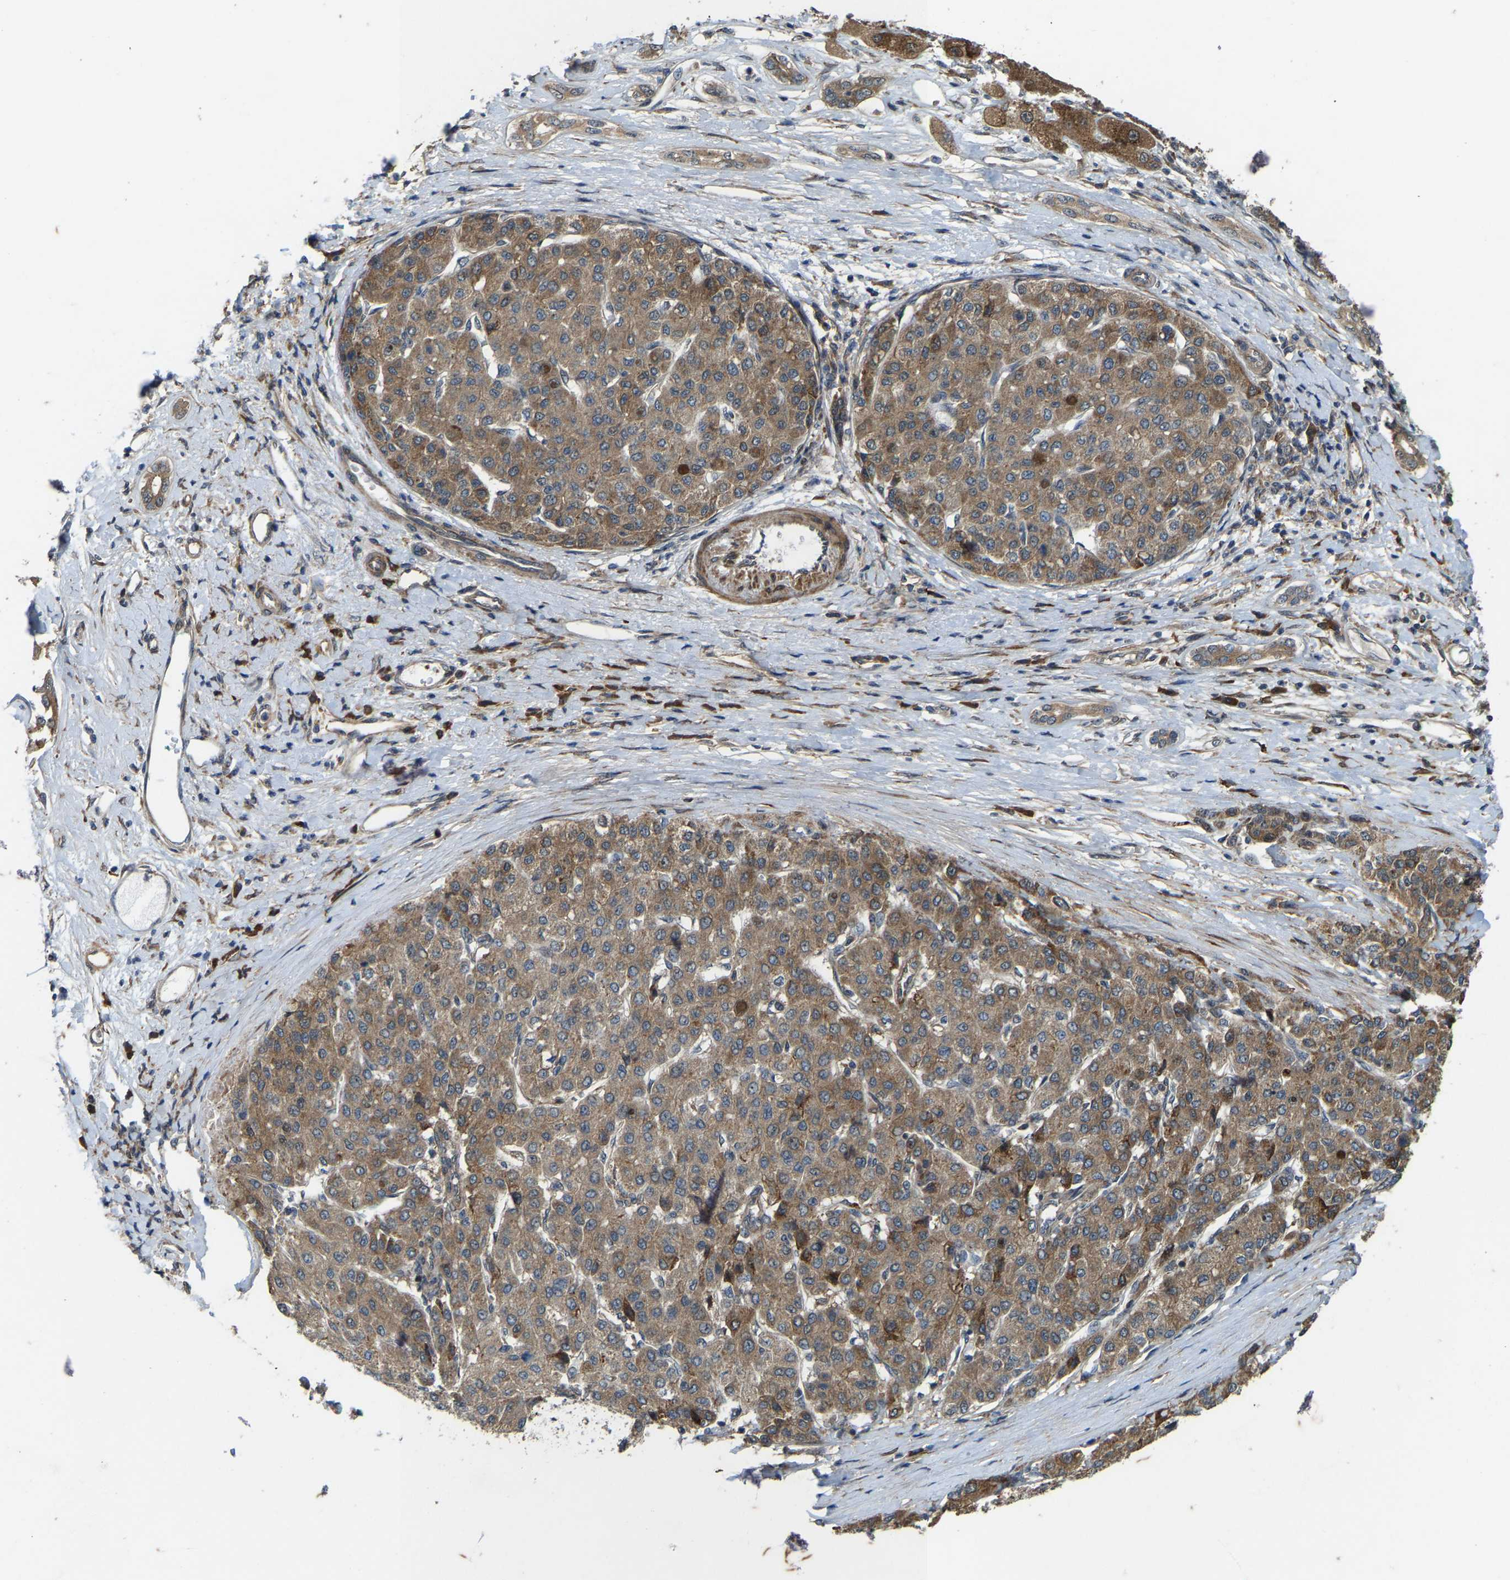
{"staining": {"intensity": "moderate", "quantity": ">75%", "location": "cytoplasmic/membranous"}, "tissue": "liver cancer", "cell_type": "Tumor cells", "image_type": "cancer", "snomed": [{"axis": "morphology", "description": "Carcinoma, Hepatocellular, NOS"}, {"axis": "topography", "description": "Liver"}], "caption": "This histopathology image demonstrates liver hepatocellular carcinoma stained with IHC to label a protein in brown. The cytoplasmic/membranous of tumor cells show moderate positivity for the protein. Nuclei are counter-stained blue.", "gene": "LRRC72", "patient": {"sex": "male", "age": 65}}